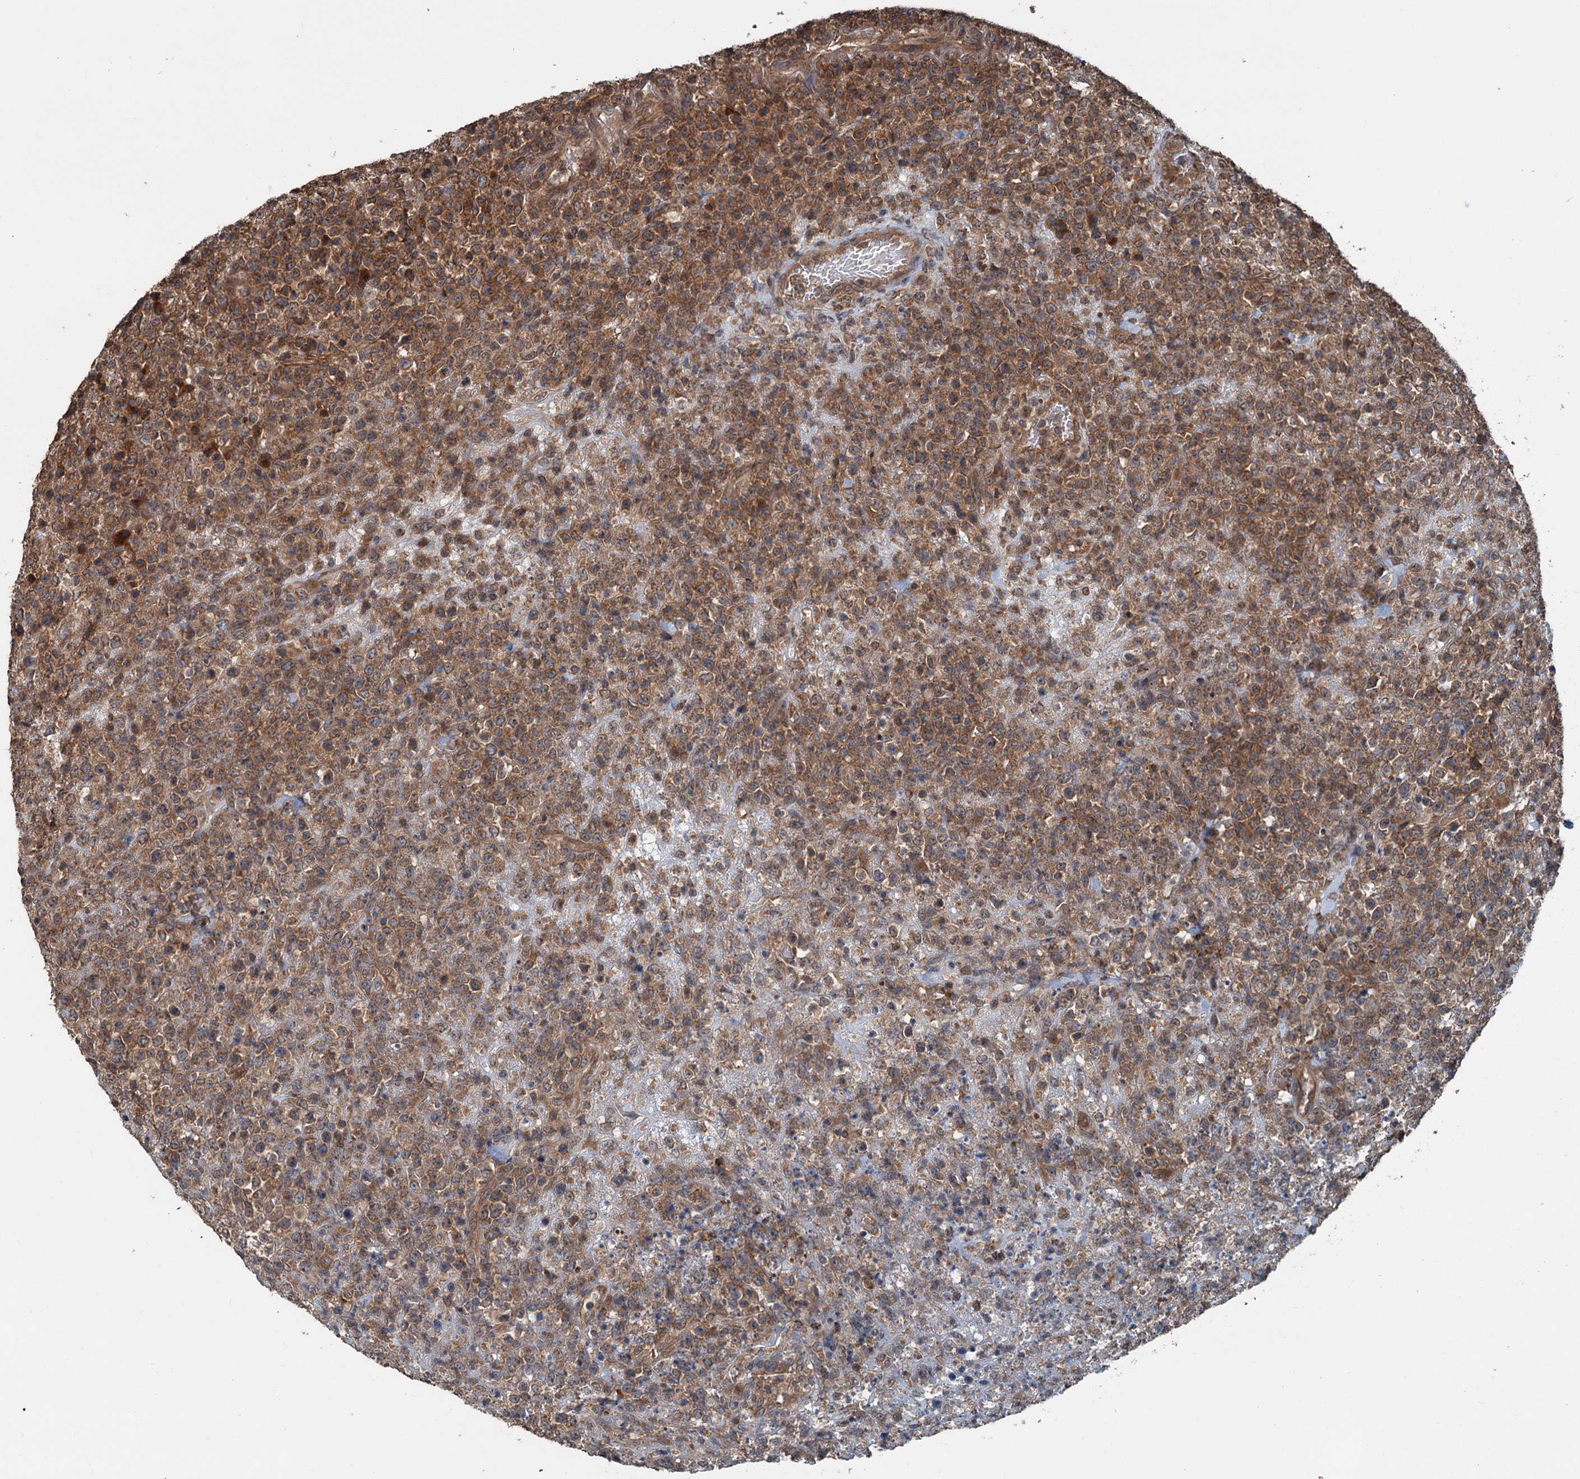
{"staining": {"intensity": "moderate", "quantity": ">75%", "location": "cytoplasmic/membranous"}, "tissue": "lymphoma", "cell_type": "Tumor cells", "image_type": "cancer", "snomed": [{"axis": "morphology", "description": "Malignant lymphoma, non-Hodgkin's type, High grade"}, {"axis": "topography", "description": "Colon"}], "caption": "Lymphoma stained for a protein displays moderate cytoplasmic/membranous positivity in tumor cells.", "gene": "N4BP2L2", "patient": {"sex": "female", "age": 53}}